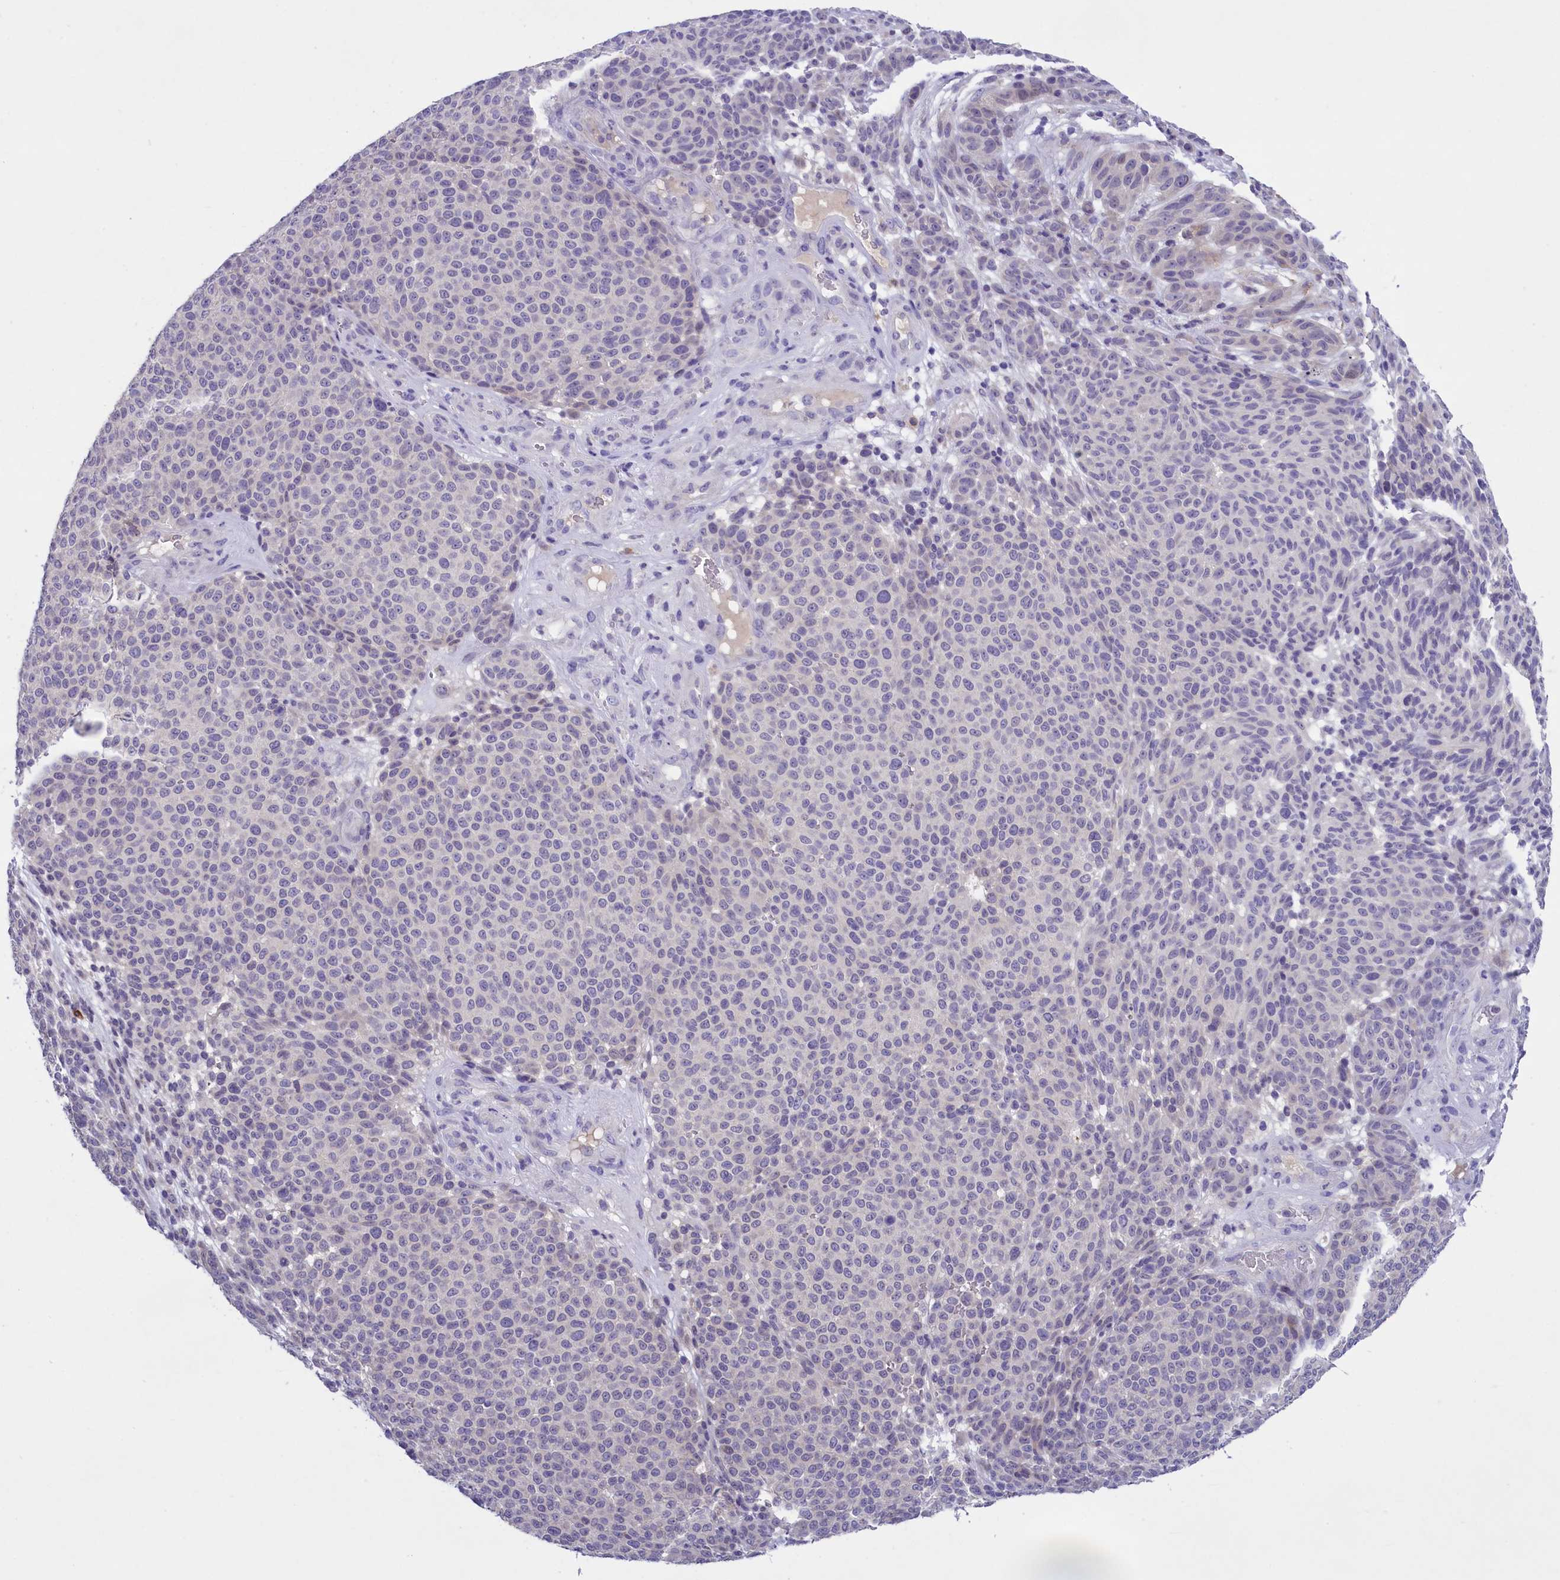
{"staining": {"intensity": "negative", "quantity": "none", "location": "none"}, "tissue": "melanoma", "cell_type": "Tumor cells", "image_type": "cancer", "snomed": [{"axis": "morphology", "description": "Malignant melanoma, NOS"}, {"axis": "topography", "description": "Skin"}], "caption": "A histopathology image of melanoma stained for a protein exhibits no brown staining in tumor cells.", "gene": "ENPP6", "patient": {"sex": "male", "age": 49}}